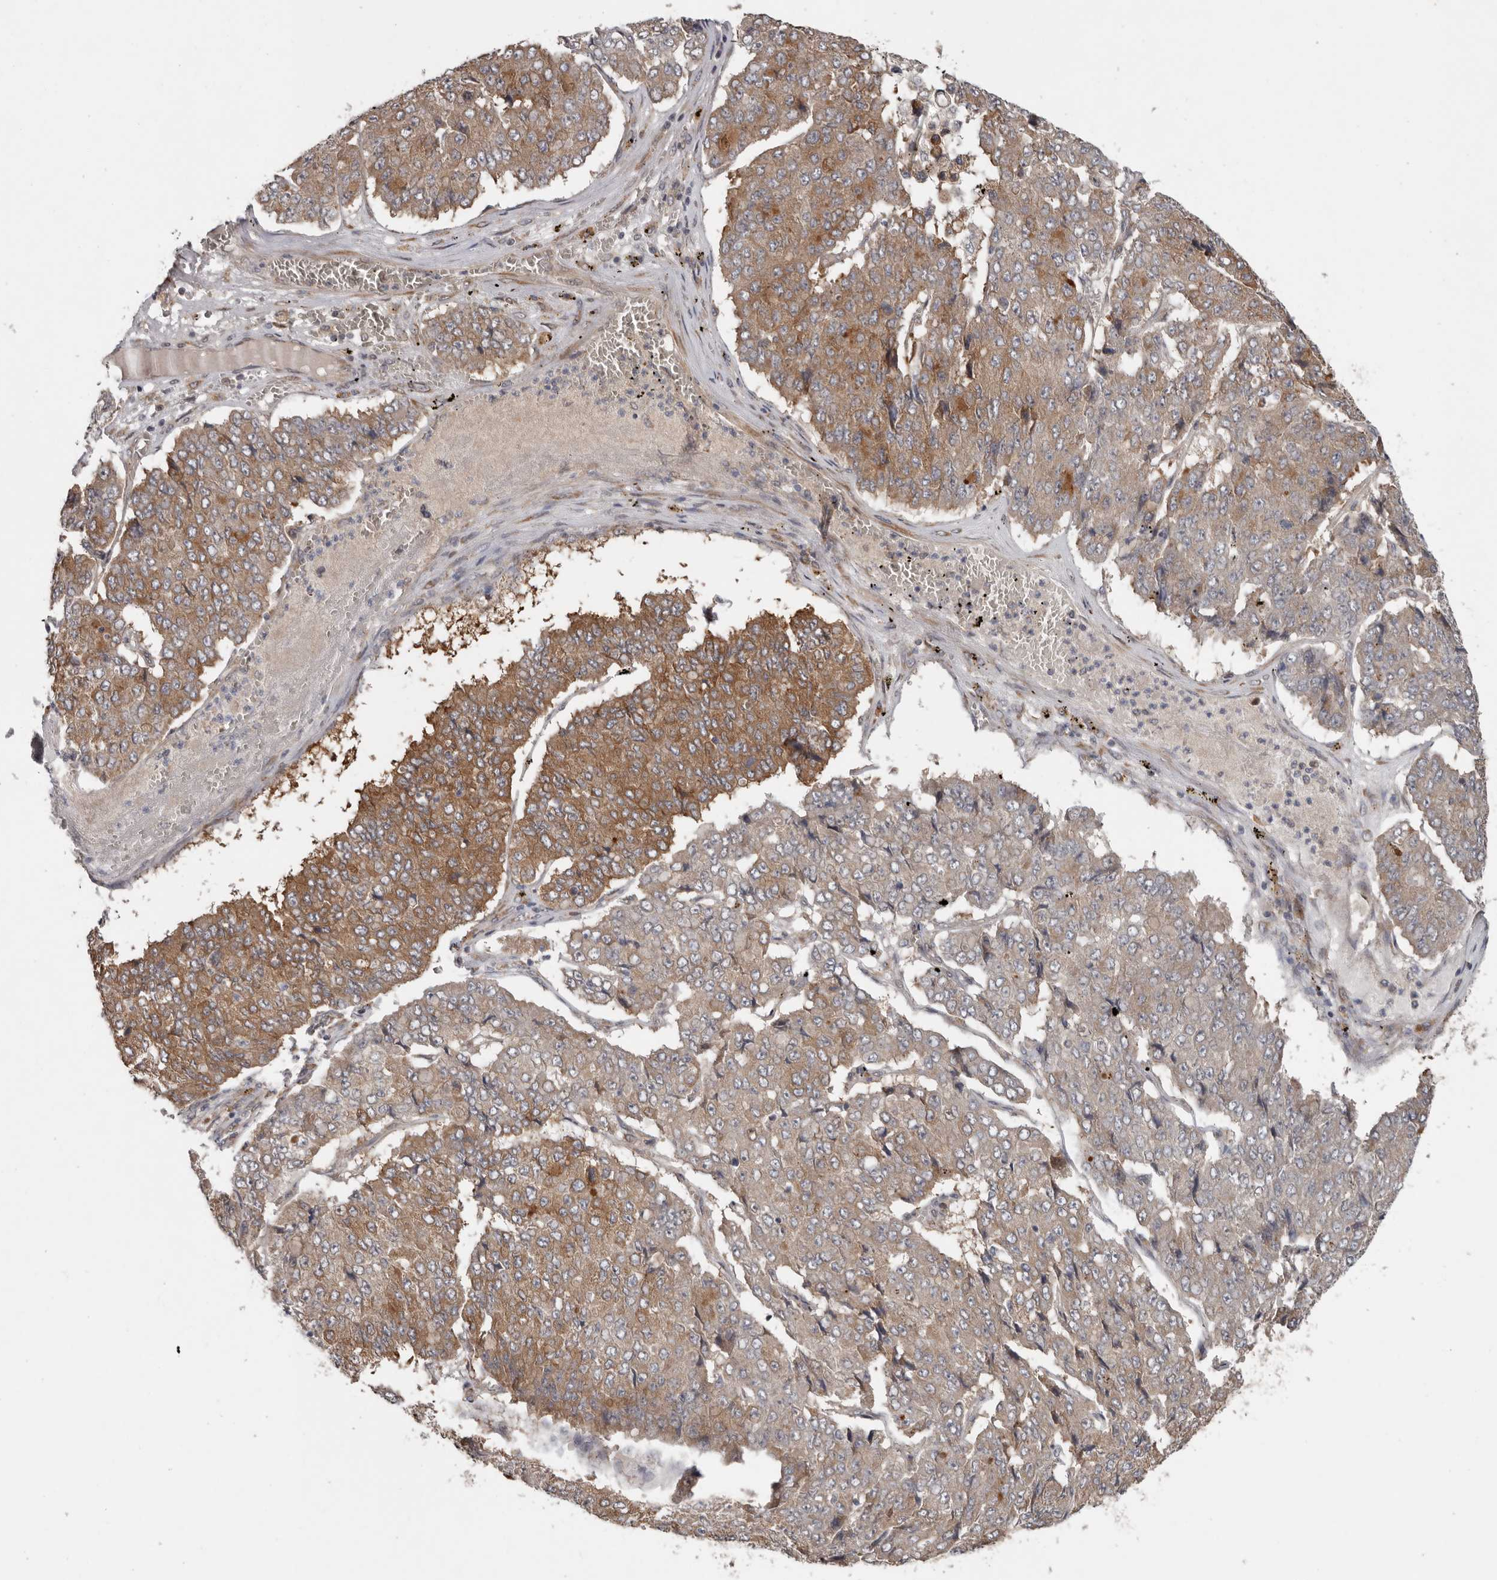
{"staining": {"intensity": "moderate", "quantity": "25%-75%", "location": "cytoplasmic/membranous"}, "tissue": "pancreatic cancer", "cell_type": "Tumor cells", "image_type": "cancer", "snomed": [{"axis": "morphology", "description": "Adenocarcinoma, NOS"}, {"axis": "topography", "description": "Pancreas"}], "caption": "The immunohistochemical stain highlights moderate cytoplasmic/membranous expression in tumor cells of pancreatic cancer (adenocarcinoma) tissue.", "gene": "CHML", "patient": {"sex": "male", "age": 50}}